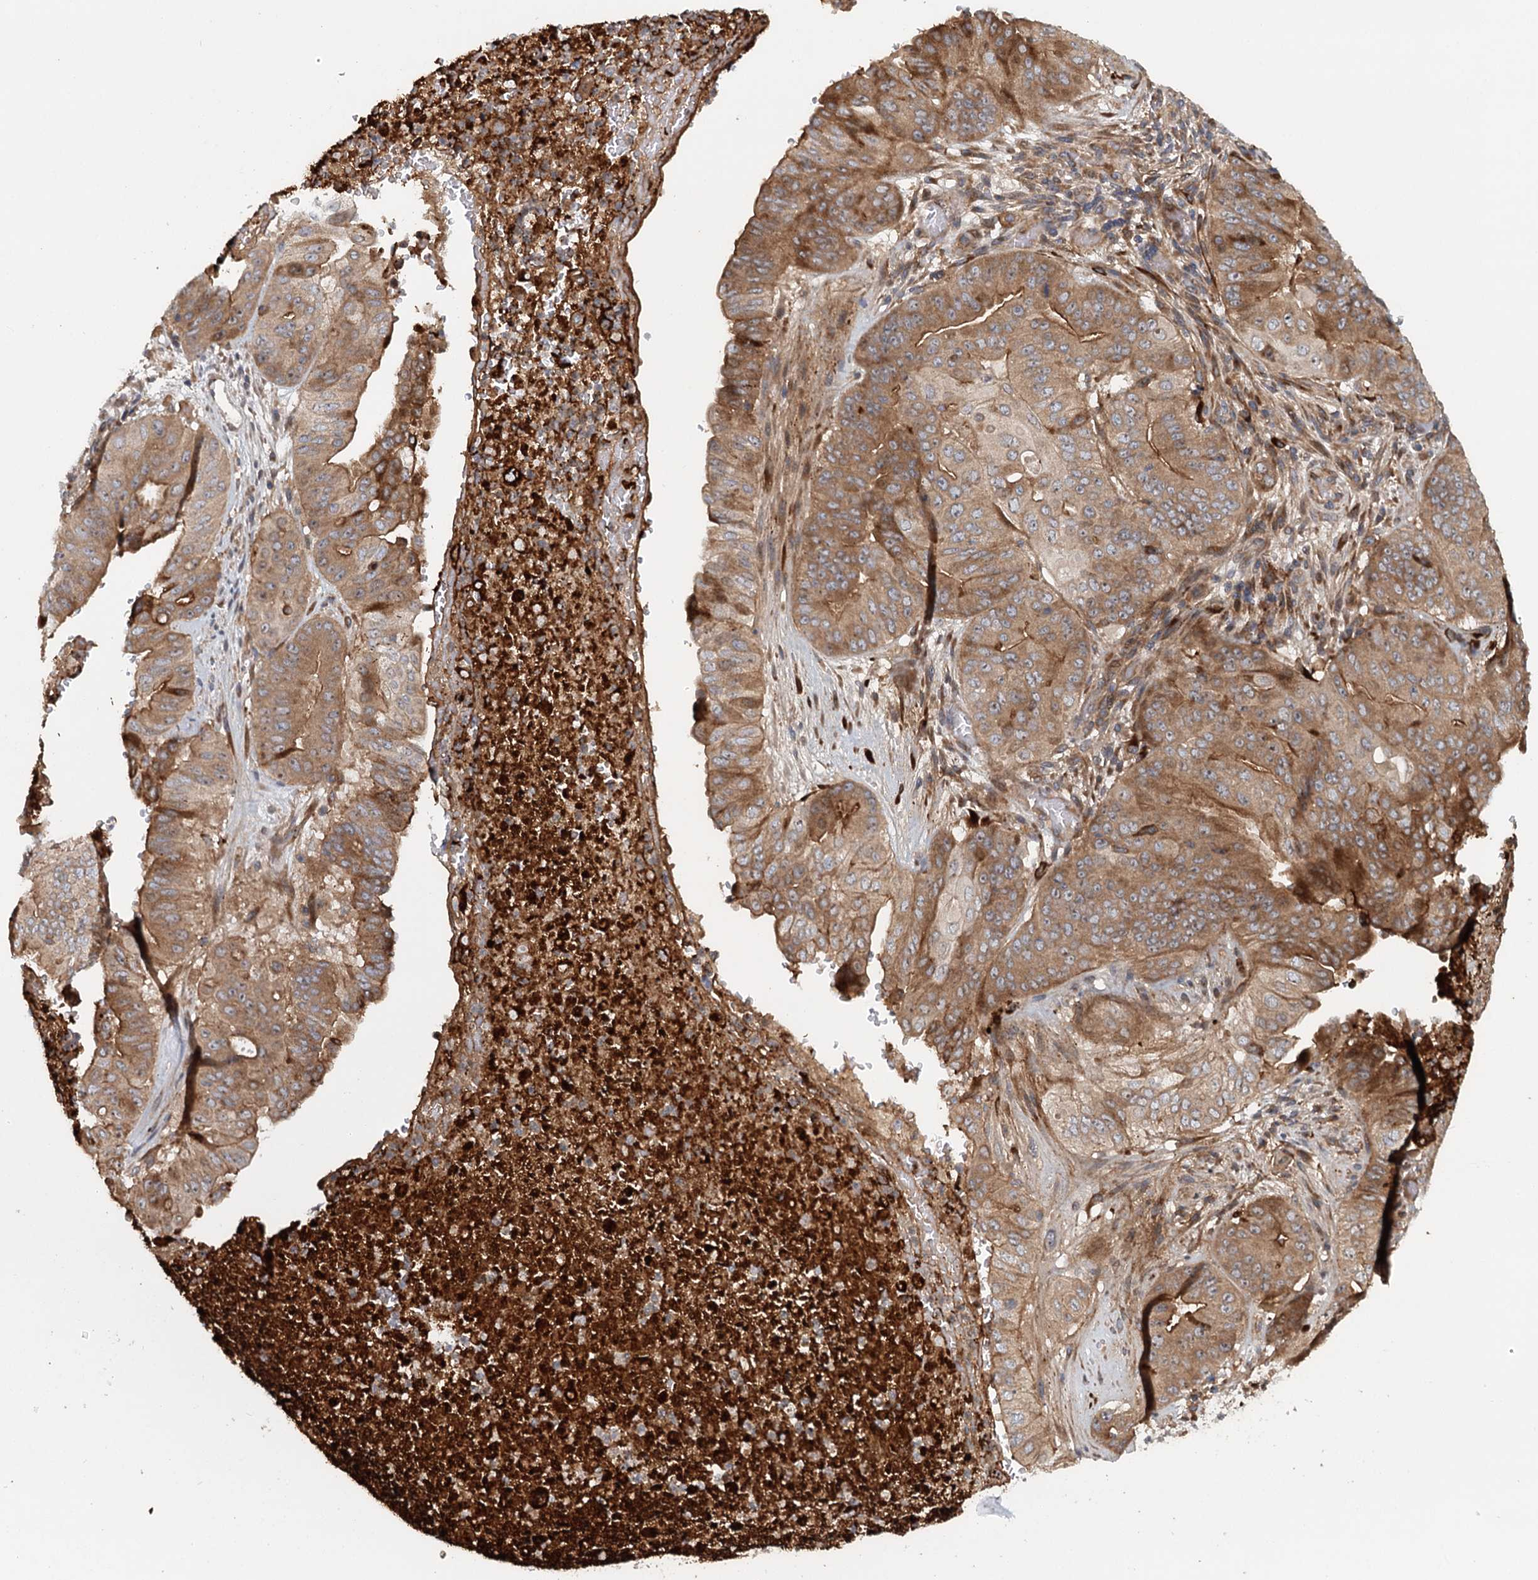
{"staining": {"intensity": "moderate", "quantity": ">75%", "location": "cytoplasmic/membranous"}, "tissue": "pancreatic cancer", "cell_type": "Tumor cells", "image_type": "cancer", "snomed": [{"axis": "morphology", "description": "Adenocarcinoma, NOS"}, {"axis": "topography", "description": "Pancreas"}], "caption": "Immunohistochemistry staining of pancreatic adenocarcinoma, which demonstrates medium levels of moderate cytoplasmic/membranous positivity in approximately >75% of tumor cells indicating moderate cytoplasmic/membranous protein staining. The staining was performed using DAB (3,3'-diaminobenzidine) (brown) for protein detection and nuclei were counterstained in hematoxylin (blue).", "gene": "RNF111", "patient": {"sex": "female", "age": 77}}